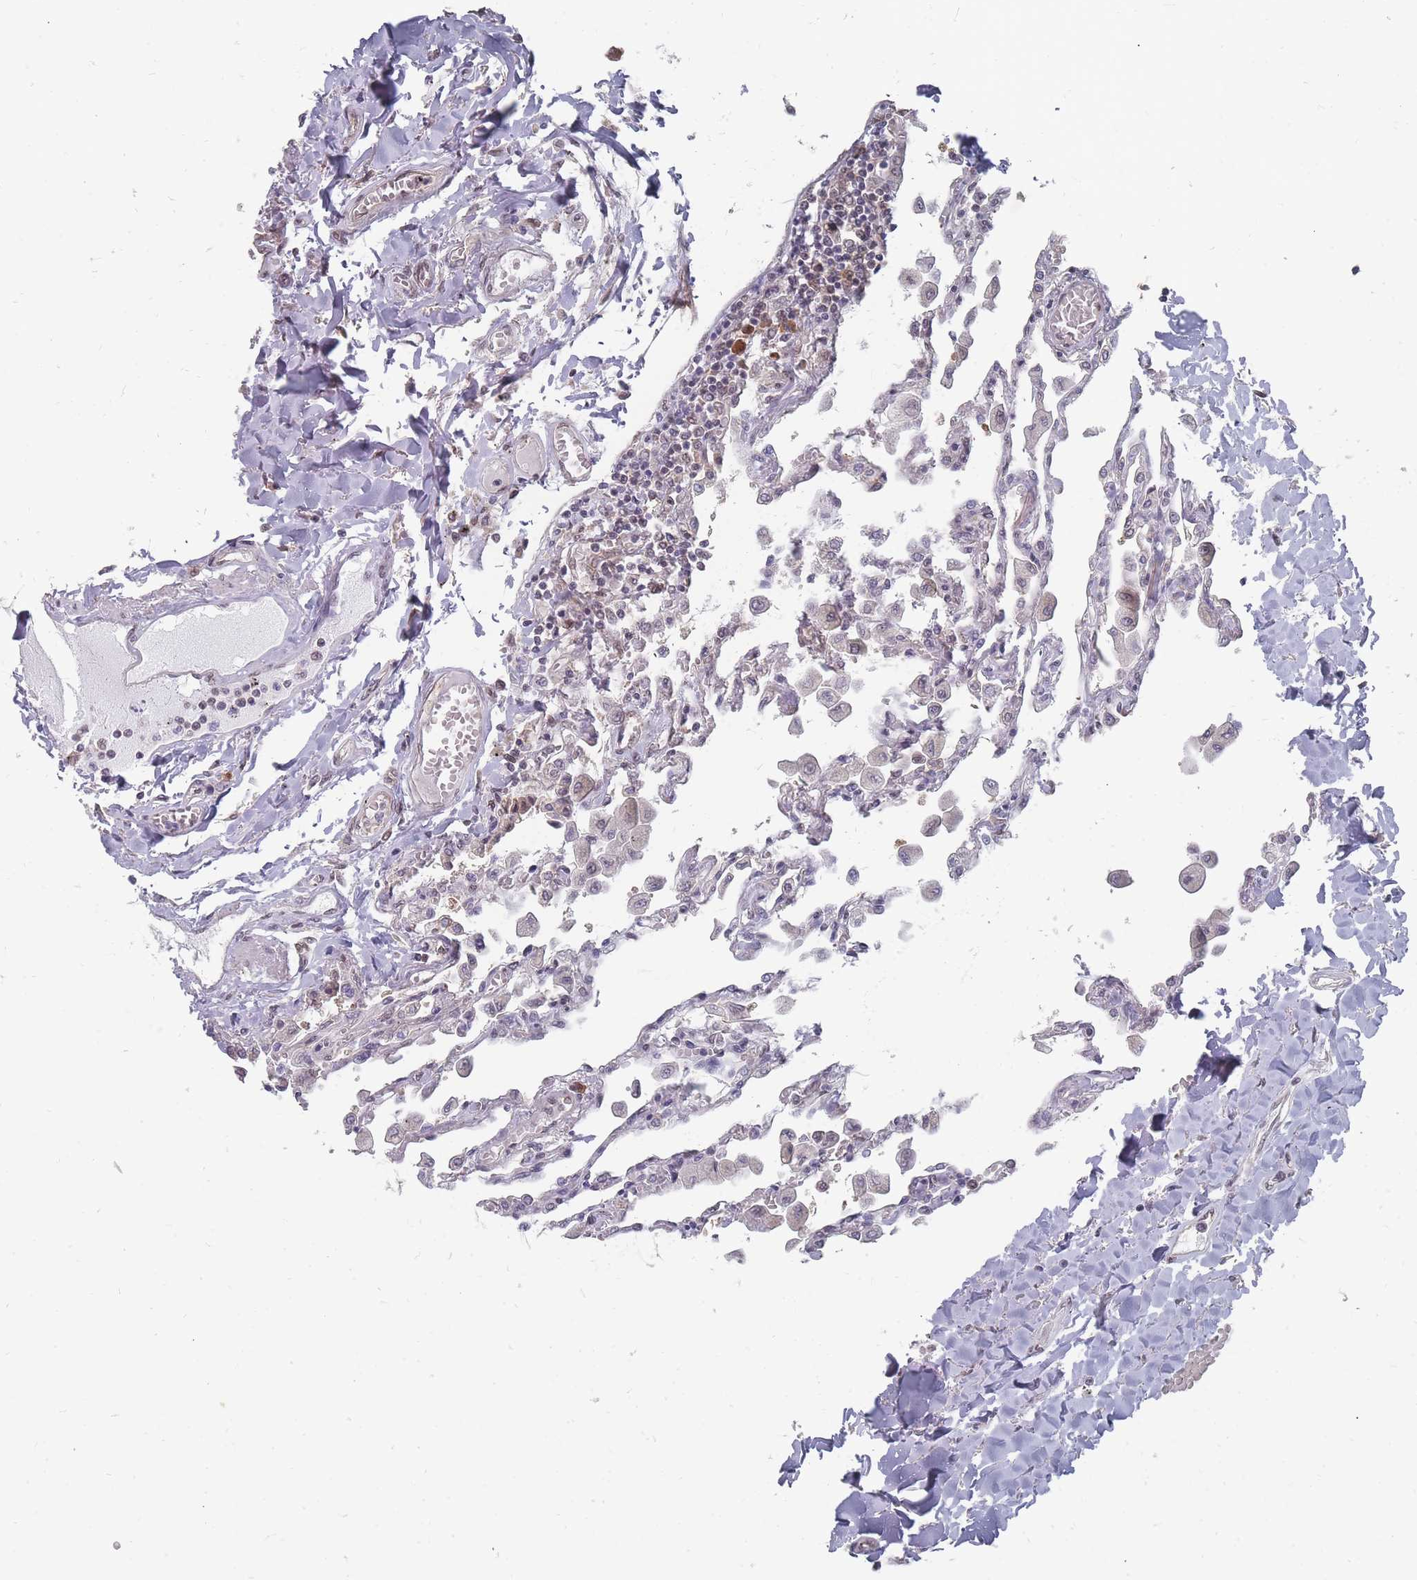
{"staining": {"intensity": "moderate", "quantity": "<25%", "location": "cytoplasmic/membranous"}, "tissue": "lung", "cell_type": "Alveolar cells", "image_type": "normal", "snomed": [{"axis": "morphology", "description": "Normal tissue, NOS"}, {"axis": "topography", "description": "Bronchus"}, {"axis": "topography", "description": "Lung"}], "caption": "A histopathology image of lung stained for a protein exhibits moderate cytoplasmic/membranous brown staining in alveolar cells.", "gene": "NKD1", "patient": {"sex": "female", "age": 49}}